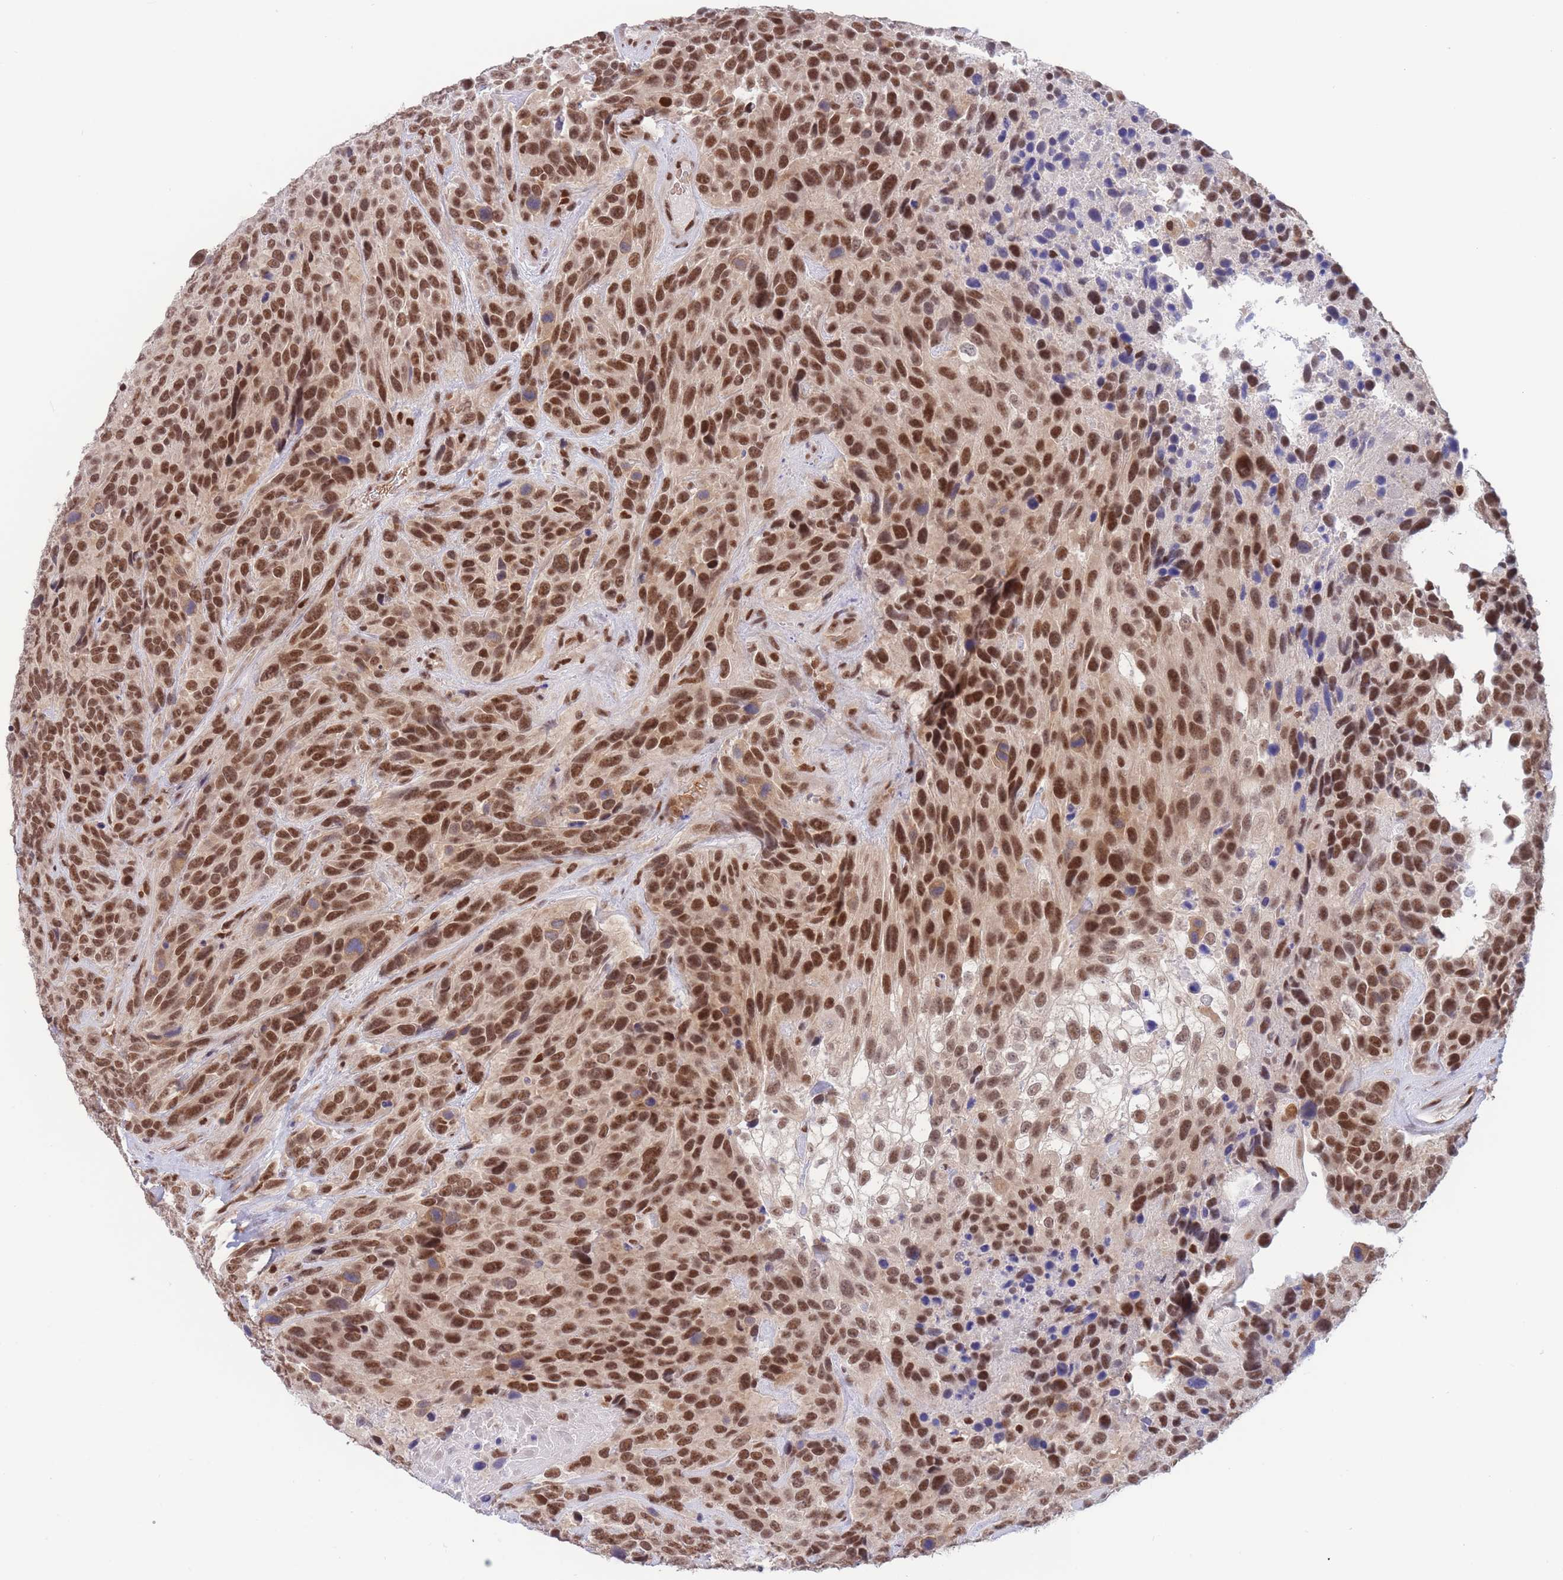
{"staining": {"intensity": "strong", "quantity": ">75%", "location": "nuclear"}, "tissue": "urothelial cancer", "cell_type": "Tumor cells", "image_type": "cancer", "snomed": [{"axis": "morphology", "description": "Urothelial carcinoma, High grade"}, {"axis": "topography", "description": "Urinary bladder"}], "caption": "Strong nuclear protein expression is identified in about >75% of tumor cells in urothelial cancer.", "gene": "SMAD9", "patient": {"sex": "female", "age": 70}}